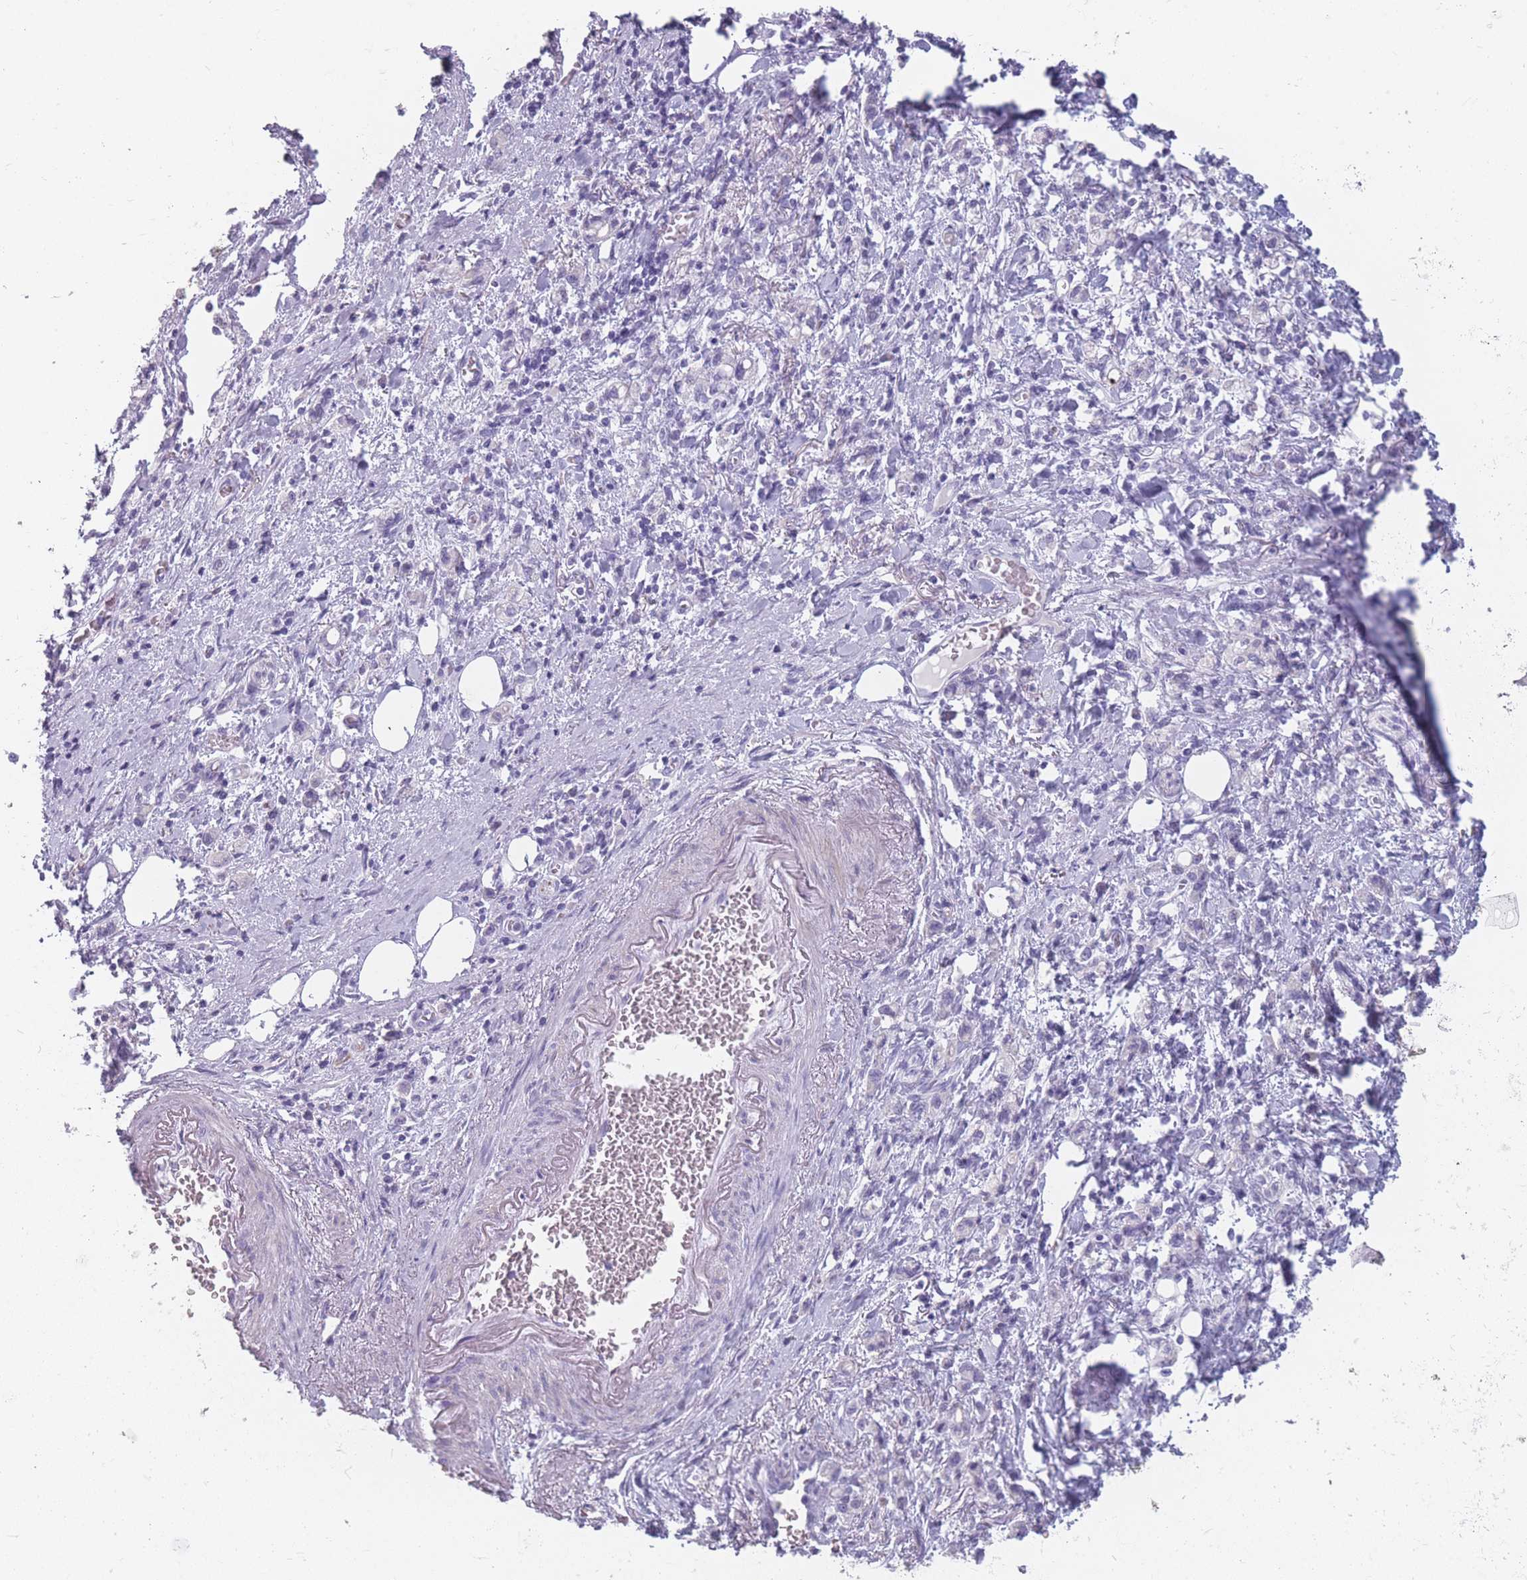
{"staining": {"intensity": "negative", "quantity": "none", "location": "none"}, "tissue": "stomach cancer", "cell_type": "Tumor cells", "image_type": "cancer", "snomed": [{"axis": "morphology", "description": "Adenocarcinoma, NOS"}, {"axis": "topography", "description": "Stomach"}], "caption": "Histopathology image shows no significant protein staining in tumor cells of adenocarcinoma (stomach).", "gene": "PPFIA3", "patient": {"sex": "male", "age": 77}}